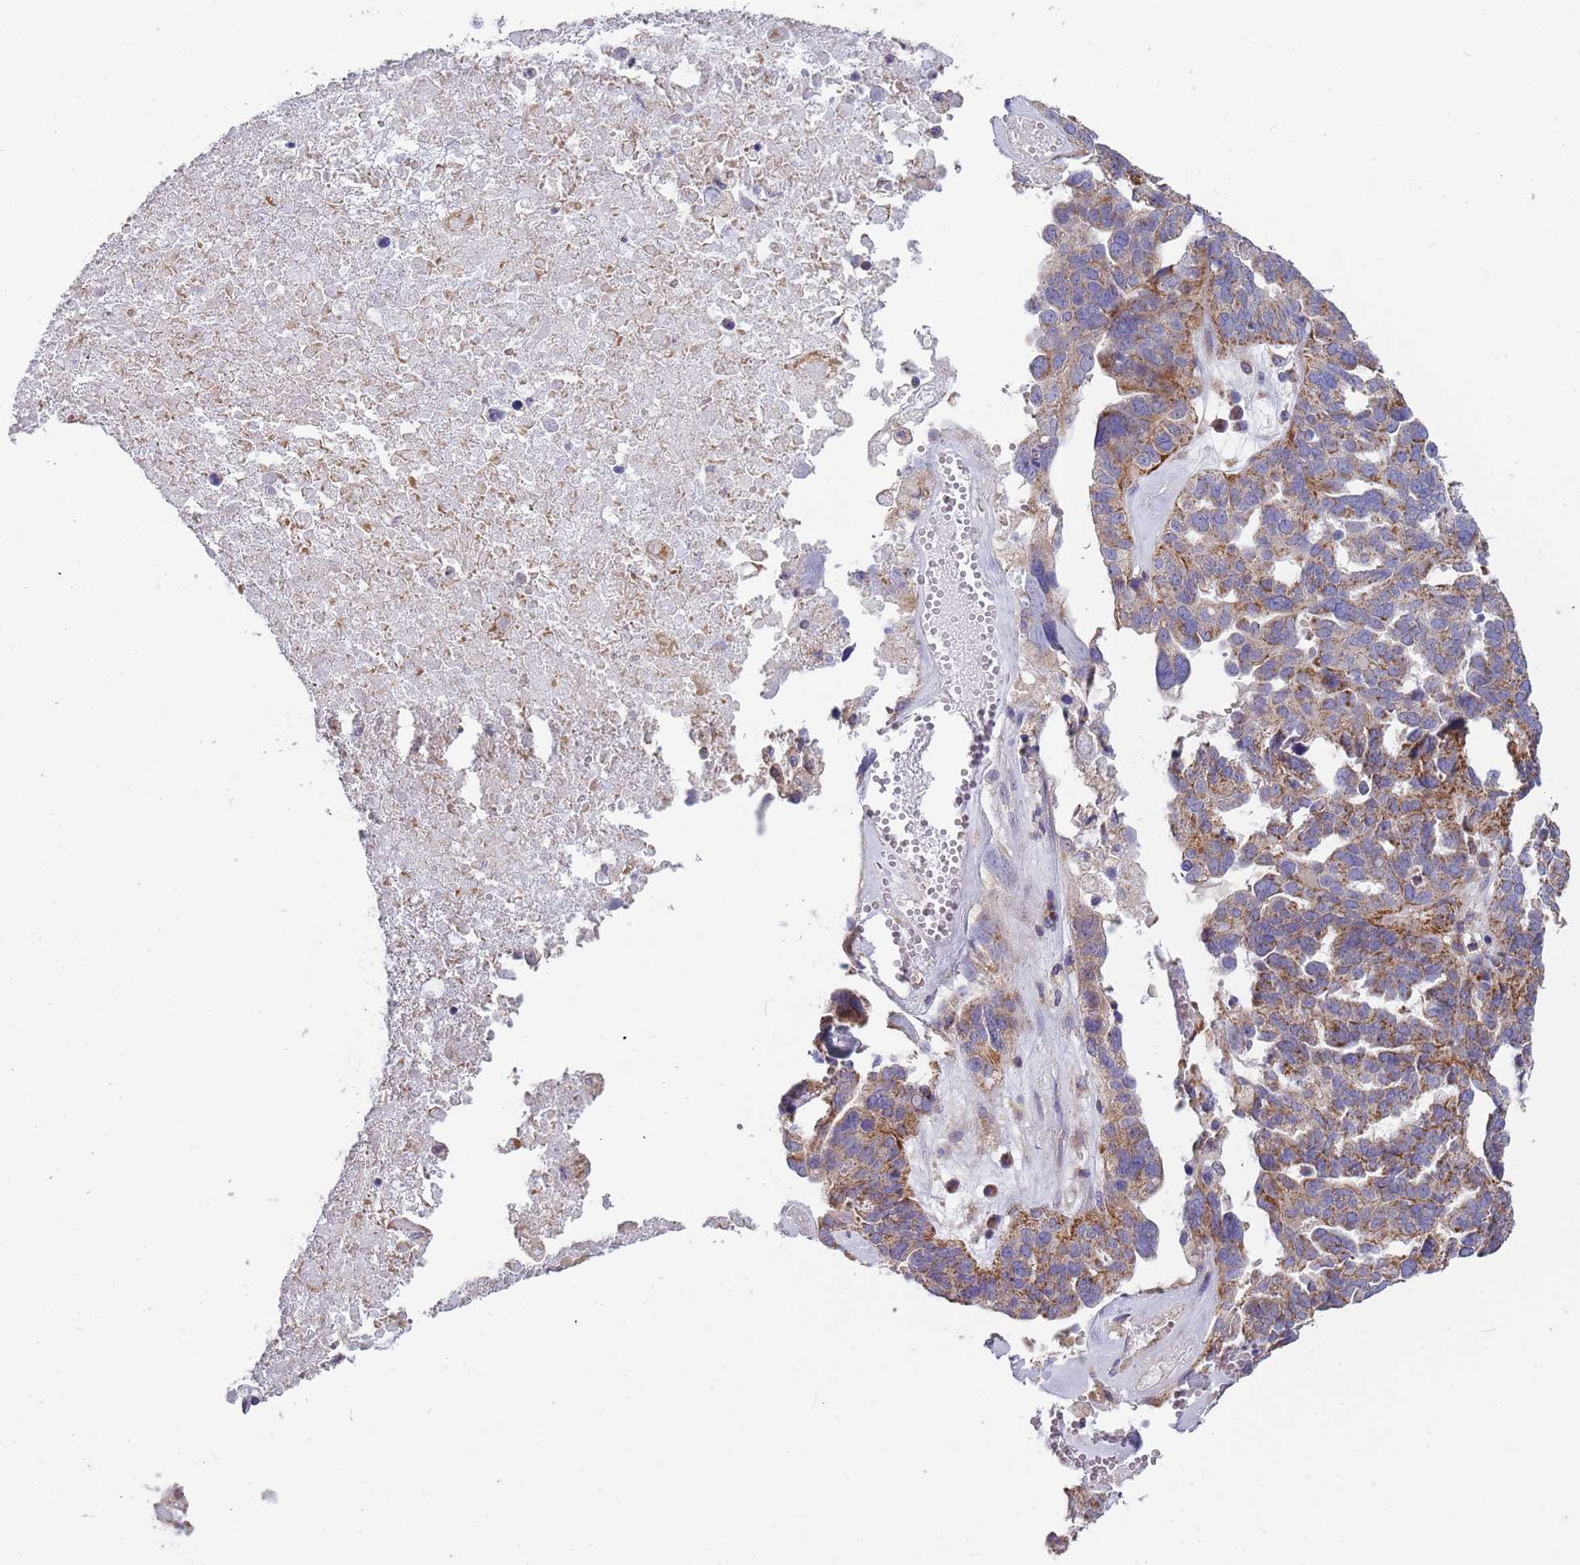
{"staining": {"intensity": "moderate", "quantity": ">75%", "location": "cytoplasmic/membranous"}, "tissue": "ovarian cancer", "cell_type": "Tumor cells", "image_type": "cancer", "snomed": [{"axis": "morphology", "description": "Cystadenocarcinoma, serous, NOS"}, {"axis": "topography", "description": "Ovary"}], "caption": "Ovarian cancer was stained to show a protein in brown. There is medium levels of moderate cytoplasmic/membranous staining in approximately >75% of tumor cells.", "gene": "IRS4", "patient": {"sex": "female", "age": 59}}